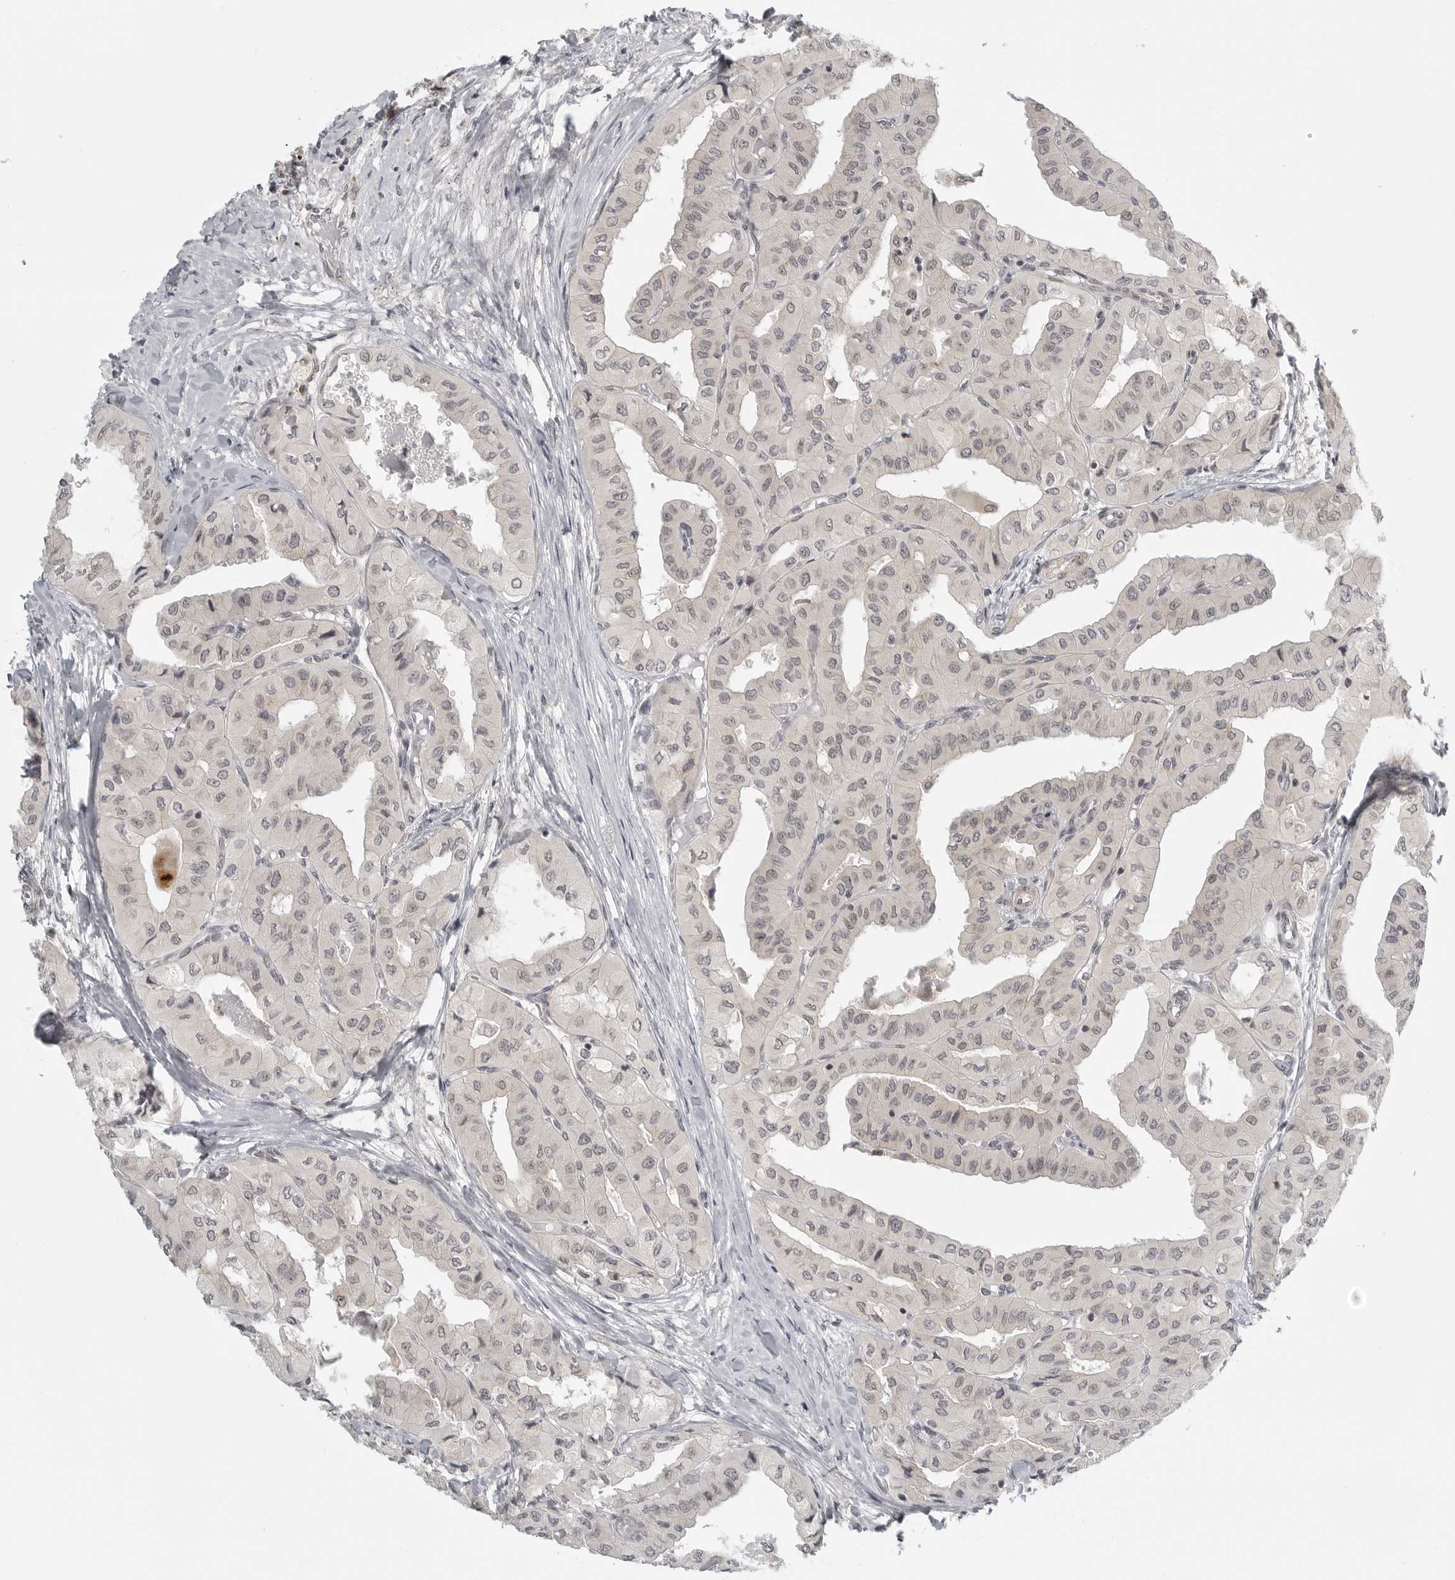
{"staining": {"intensity": "negative", "quantity": "none", "location": "none"}, "tissue": "thyroid cancer", "cell_type": "Tumor cells", "image_type": "cancer", "snomed": [{"axis": "morphology", "description": "Papillary adenocarcinoma, NOS"}, {"axis": "topography", "description": "Thyroid gland"}], "caption": "Thyroid papillary adenocarcinoma stained for a protein using immunohistochemistry shows no staining tumor cells.", "gene": "TUT4", "patient": {"sex": "female", "age": 59}}